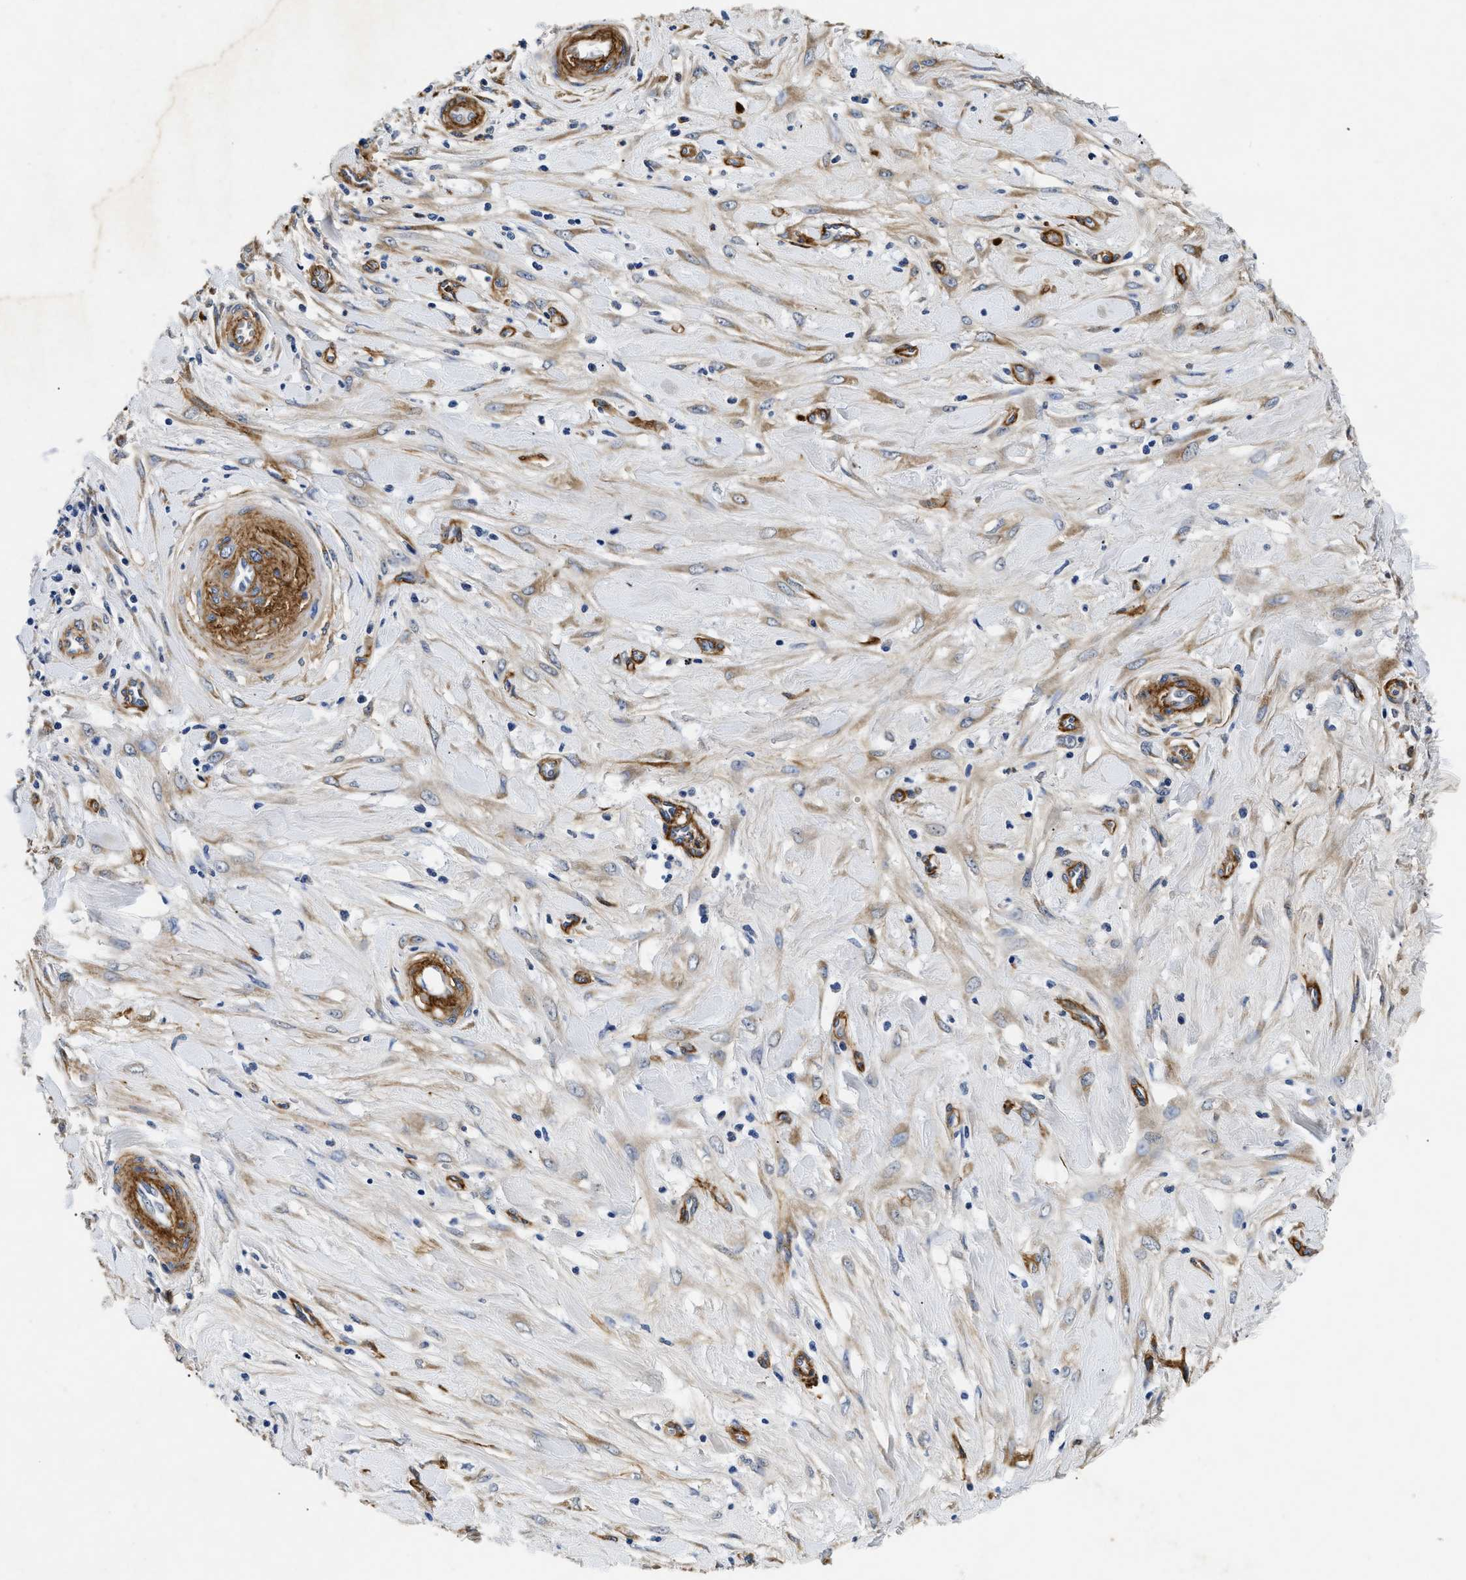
{"staining": {"intensity": "negative", "quantity": "none", "location": "none"}, "tissue": "pancreatic cancer", "cell_type": "Tumor cells", "image_type": "cancer", "snomed": [{"axis": "morphology", "description": "Adenocarcinoma, NOS"}, {"axis": "topography", "description": "Pancreas"}], "caption": "The histopathology image exhibits no significant staining in tumor cells of adenocarcinoma (pancreatic). Brightfield microscopy of immunohistochemistry stained with DAB (brown) and hematoxylin (blue), captured at high magnification.", "gene": "LAMA3", "patient": {"sex": "female", "age": 75}}